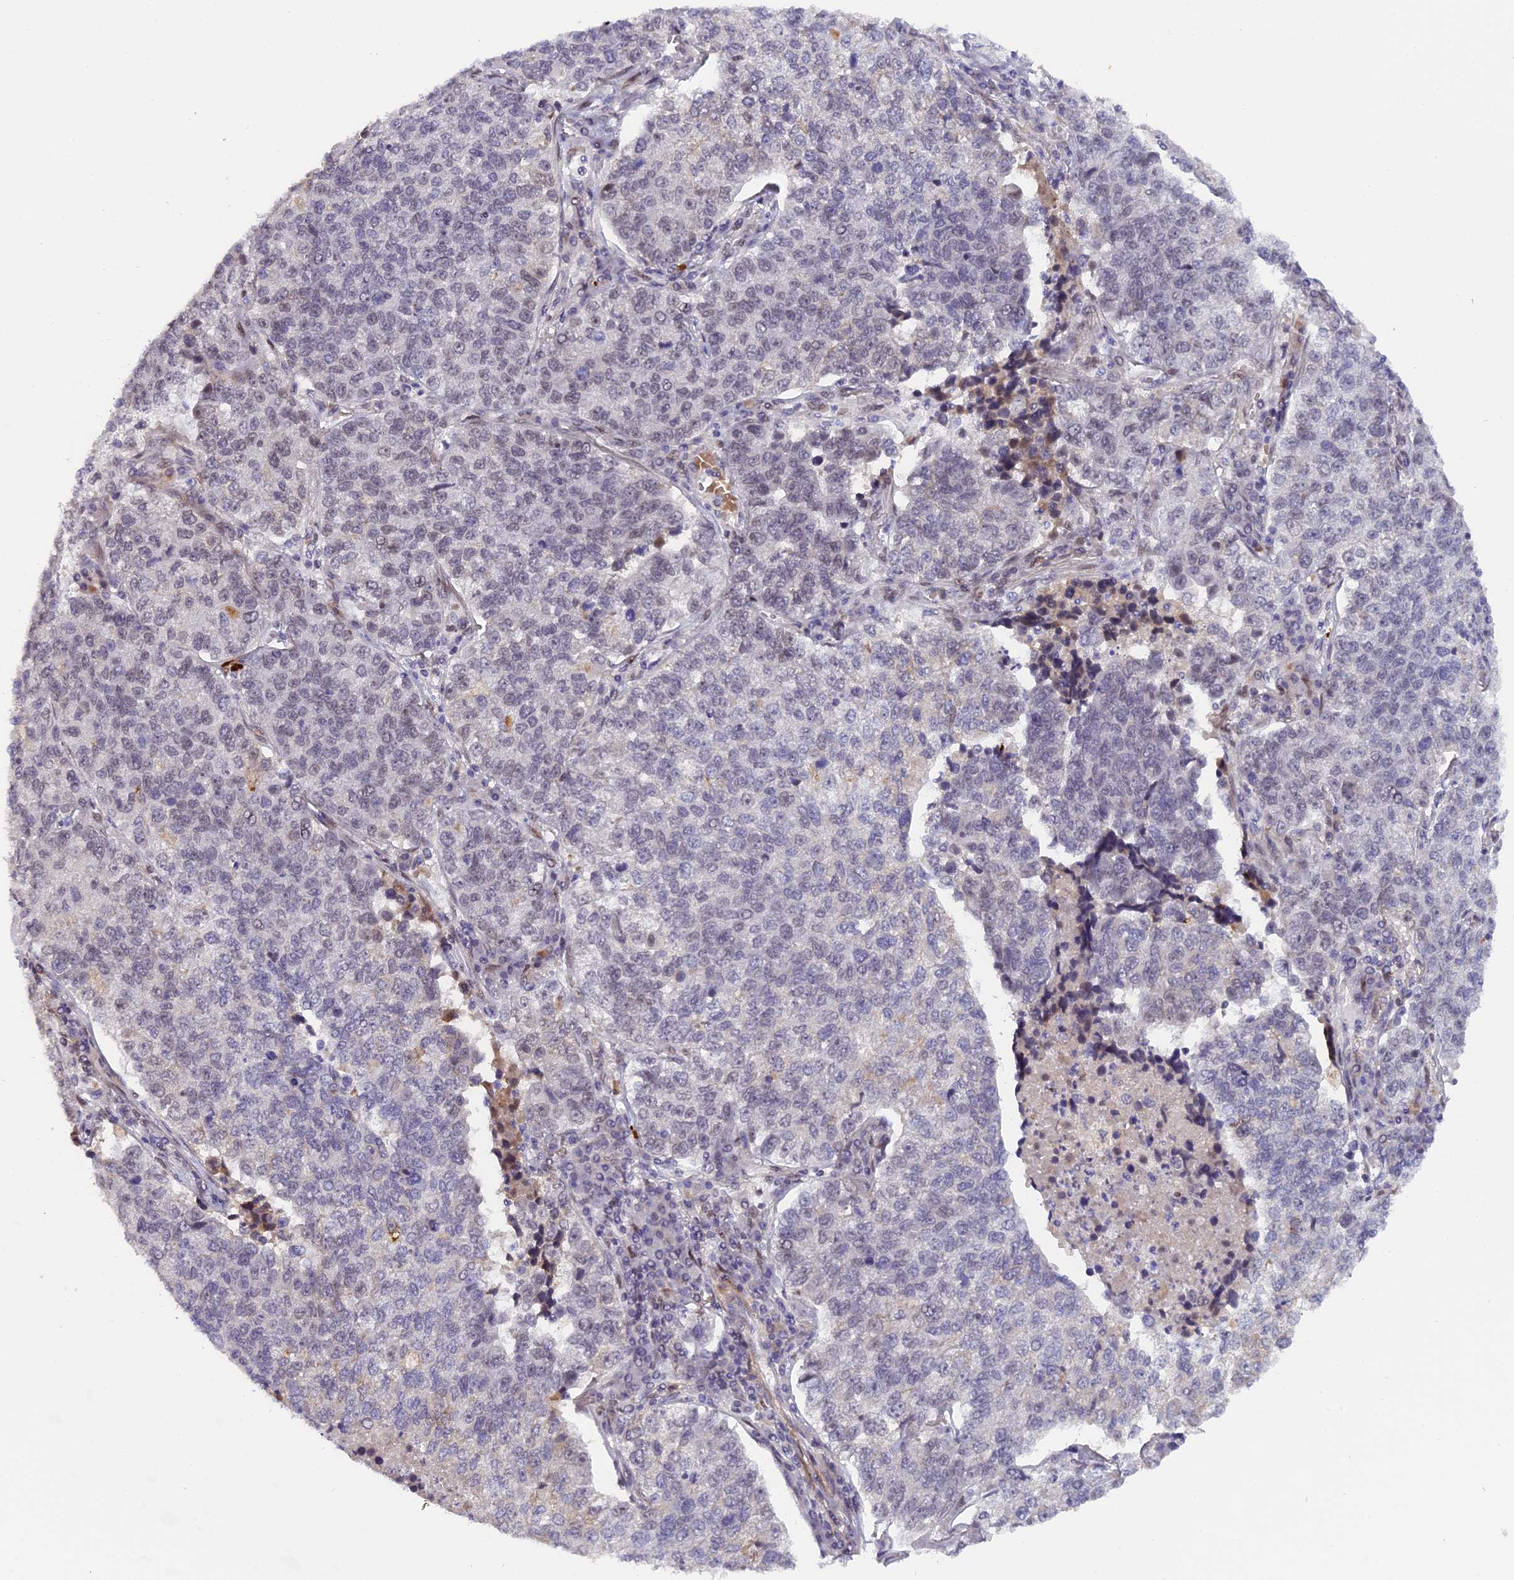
{"staining": {"intensity": "negative", "quantity": "none", "location": "none"}, "tissue": "lung cancer", "cell_type": "Tumor cells", "image_type": "cancer", "snomed": [{"axis": "morphology", "description": "Adenocarcinoma, NOS"}, {"axis": "topography", "description": "Lung"}], "caption": "There is no significant expression in tumor cells of lung cancer.", "gene": "PYGO1", "patient": {"sex": "male", "age": 49}}